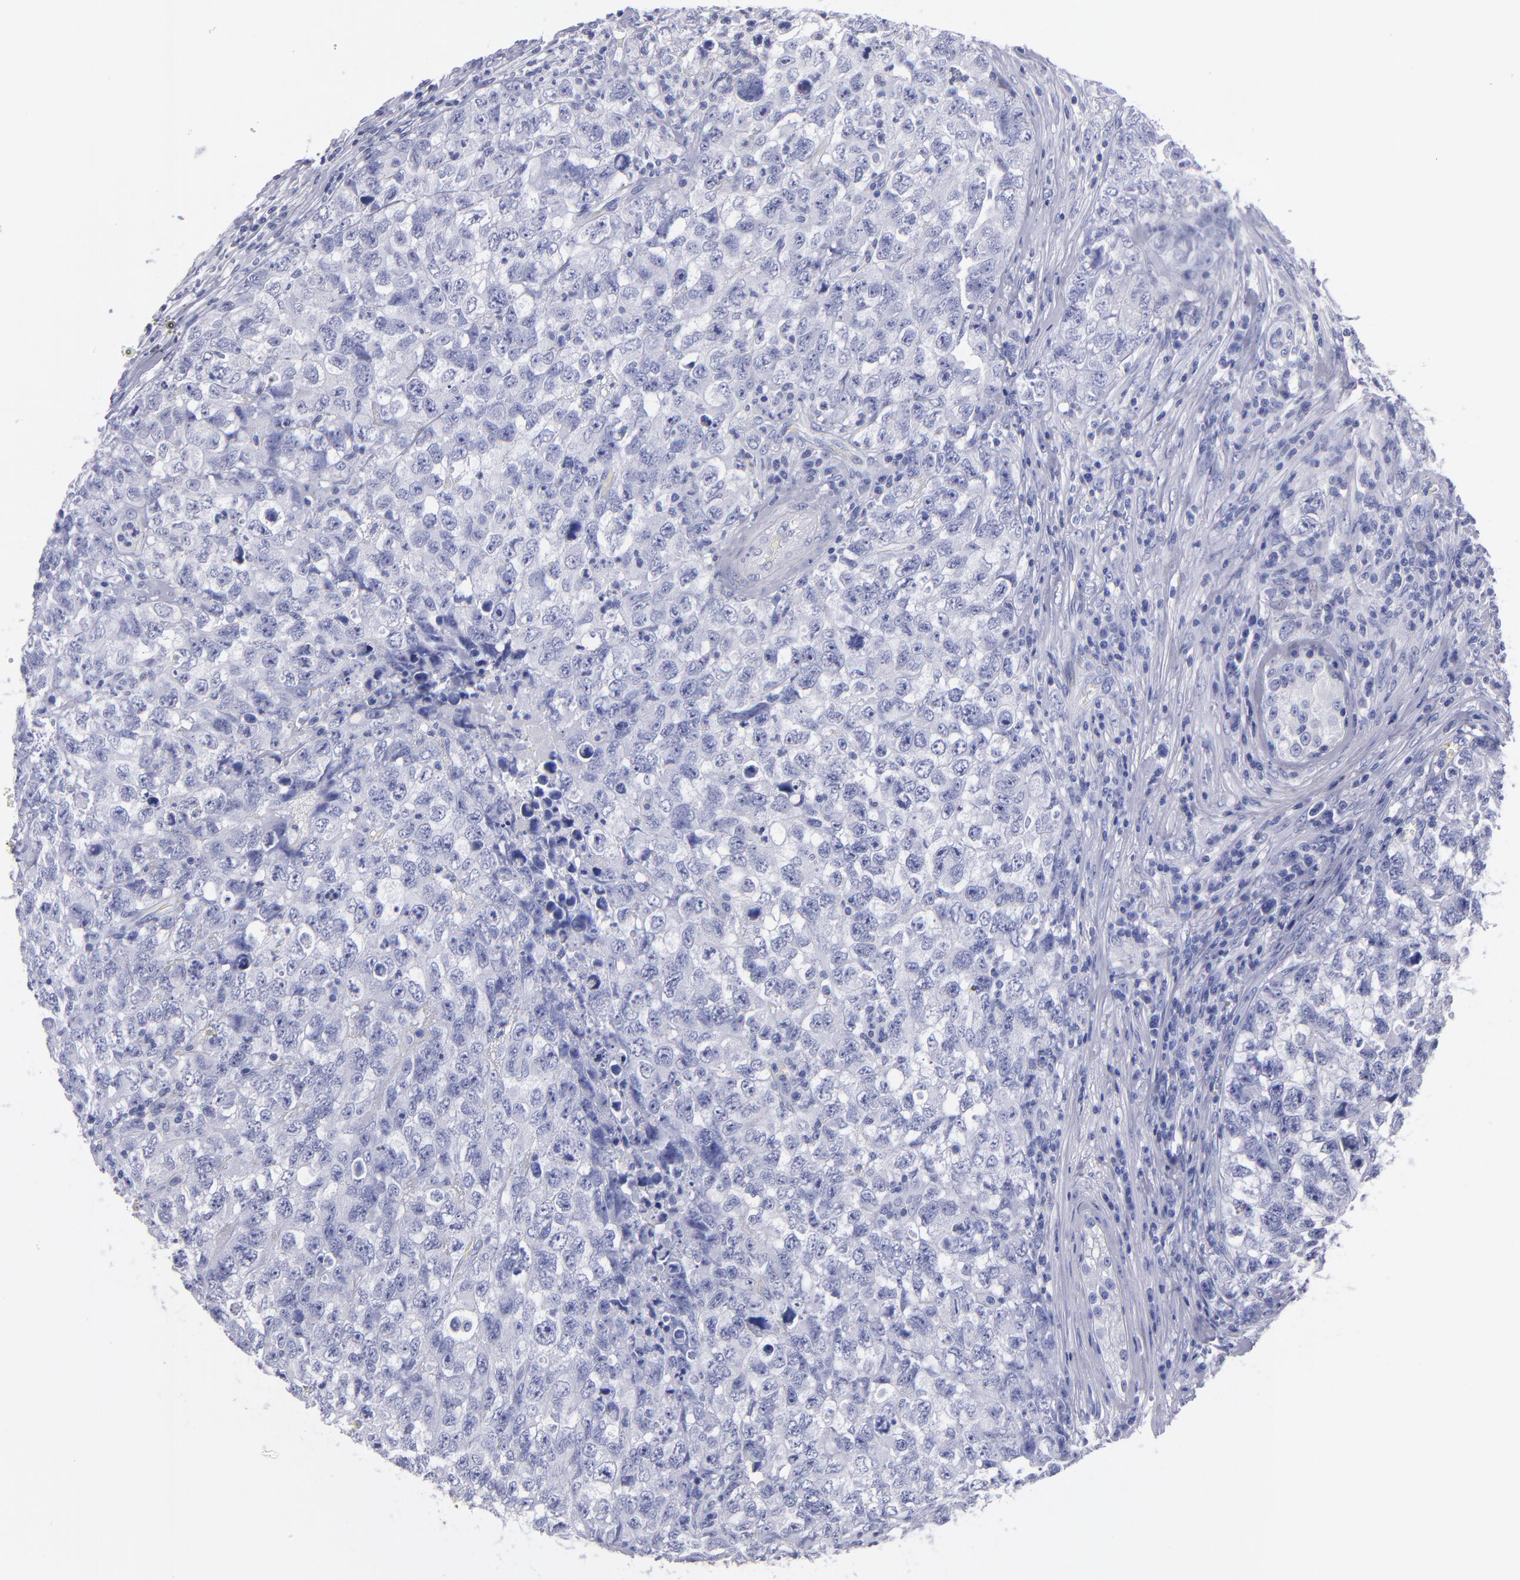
{"staining": {"intensity": "negative", "quantity": "none", "location": "none"}, "tissue": "testis cancer", "cell_type": "Tumor cells", "image_type": "cancer", "snomed": [{"axis": "morphology", "description": "Carcinoma, Embryonal, NOS"}, {"axis": "topography", "description": "Testis"}], "caption": "Image shows no significant protein positivity in tumor cells of testis cancer.", "gene": "MB", "patient": {"sex": "male", "age": 31}}